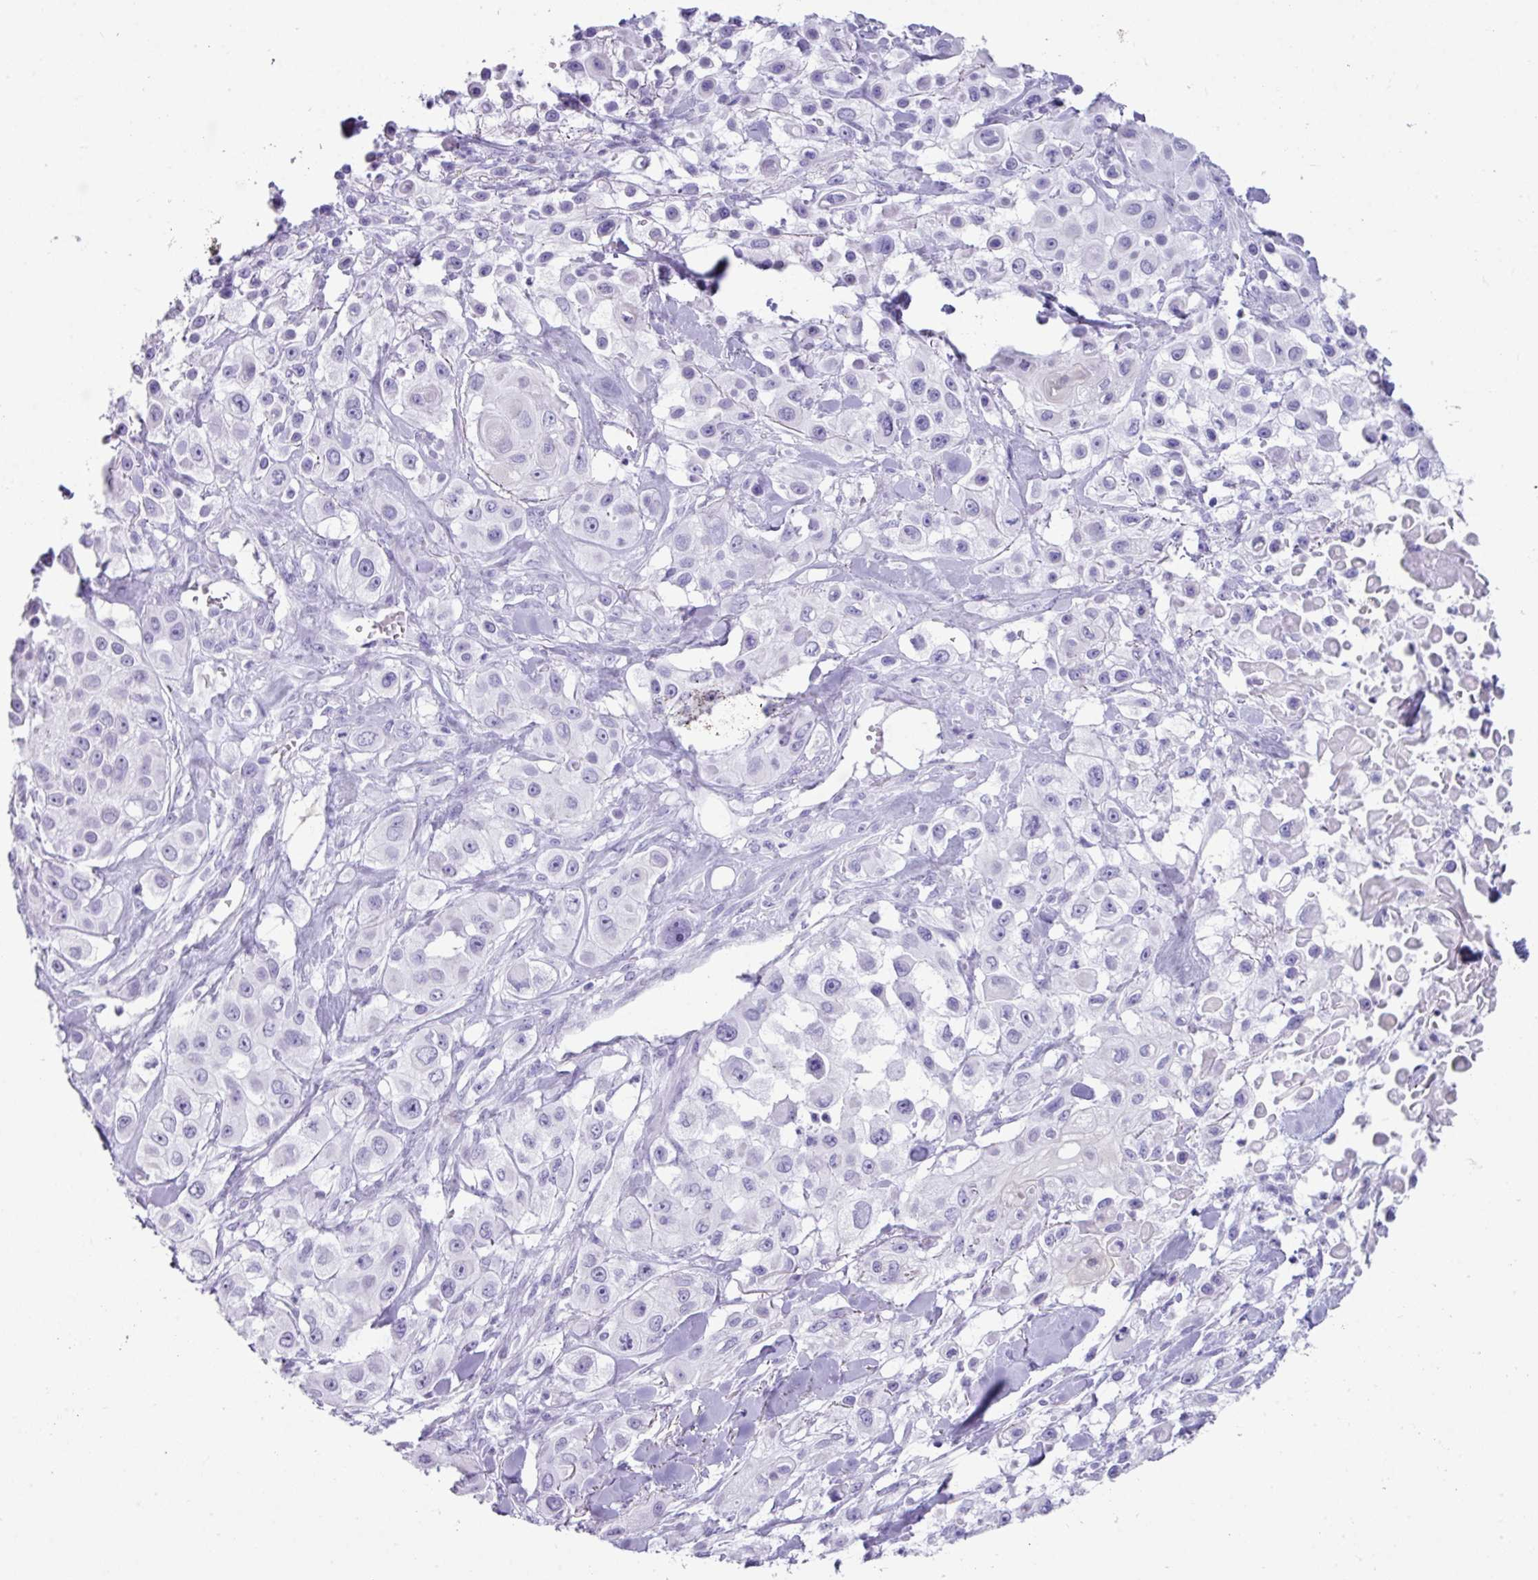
{"staining": {"intensity": "negative", "quantity": "none", "location": "none"}, "tissue": "skin cancer", "cell_type": "Tumor cells", "image_type": "cancer", "snomed": [{"axis": "morphology", "description": "Squamous cell carcinoma, NOS"}, {"axis": "topography", "description": "Skin"}], "caption": "This is an immunohistochemistry (IHC) micrograph of skin squamous cell carcinoma. There is no expression in tumor cells.", "gene": "NCCRP1", "patient": {"sex": "male", "age": 63}}